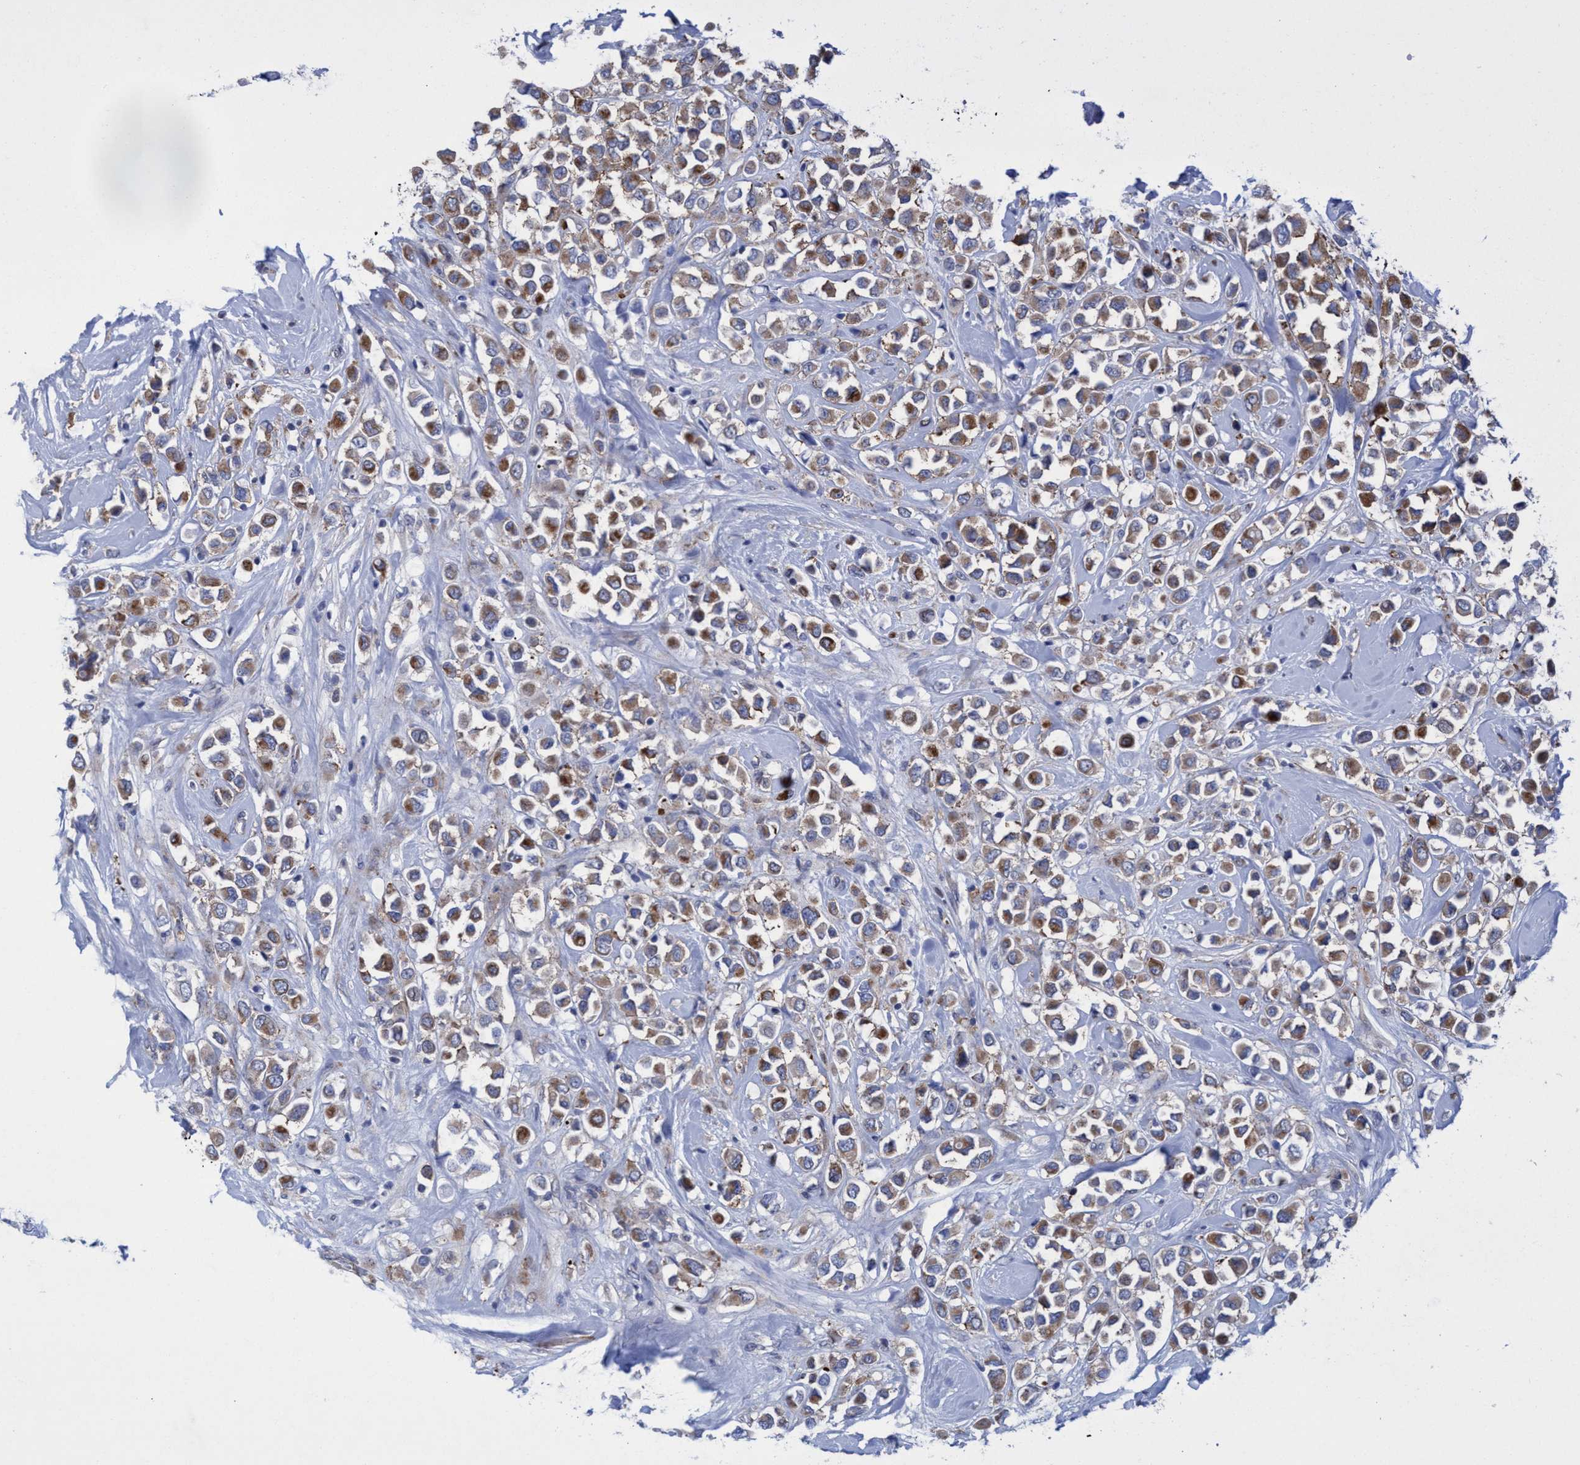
{"staining": {"intensity": "moderate", "quantity": ">75%", "location": "cytoplasmic/membranous"}, "tissue": "breast cancer", "cell_type": "Tumor cells", "image_type": "cancer", "snomed": [{"axis": "morphology", "description": "Duct carcinoma"}, {"axis": "topography", "description": "Breast"}], "caption": "Immunohistochemical staining of human intraductal carcinoma (breast) shows moderate cytoplasmic/membranous protein staining in approximately >75% of tumor cells. (Brightfield microscopy of DAB IHC at high magnification).", "gene": "R3HCC1", "patient": {"sex": "female", "age": 61}}